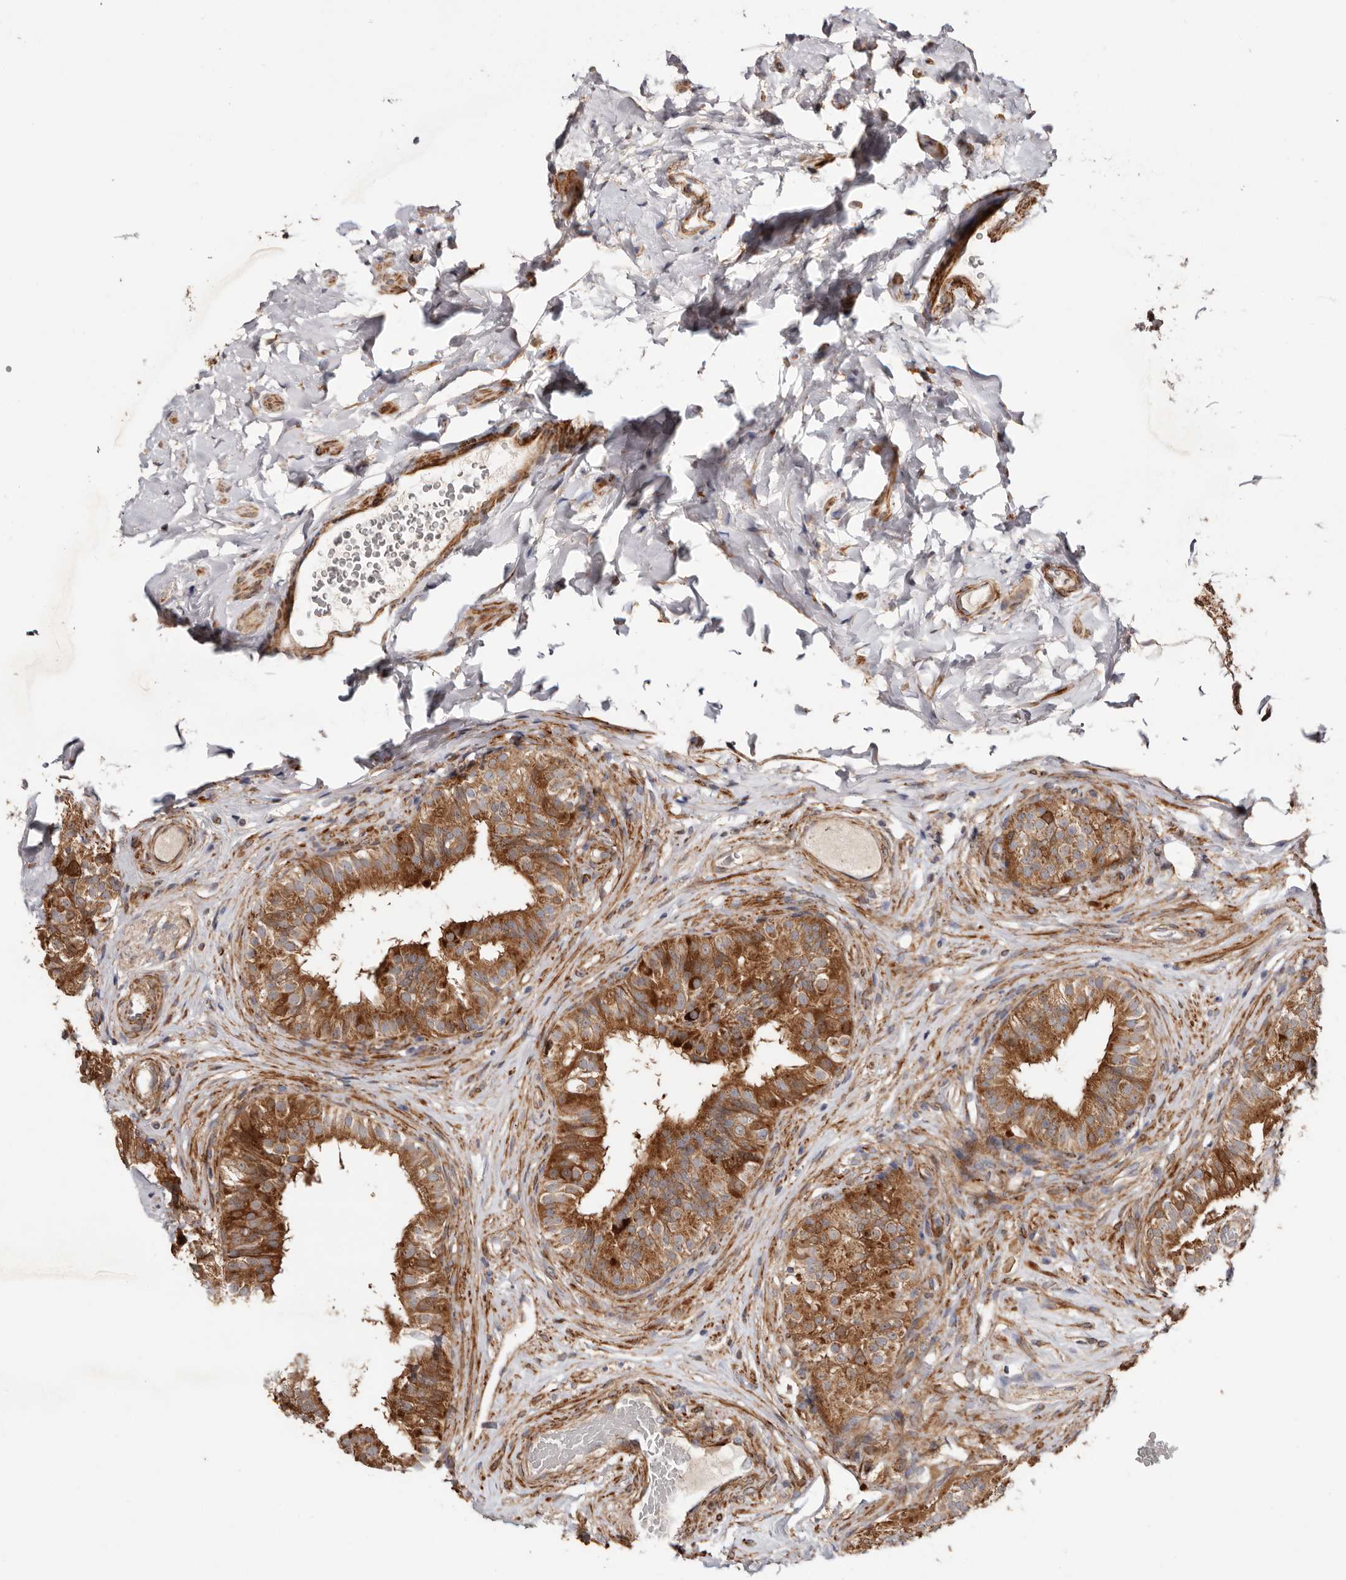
{"staining": {"intensity": "strong", "quantity": ">75%", "location": "cytoplasmic/membranous"}, "tissue": "epididymis", "cell_type": "Glandular cells", "image_type": "normal", "snomed": [{"axis": "morphology", "description": "Normal tissue, NOS"}, {"axis": "topography", "description": "Epididymis"}], "caption": "Protein staining of normal epididymis shows strong cytoplasmic/membranous staining in about >75% of glandular cells.", "gene": "PROKR1", "patient": {"sex": "male", "age": 49}}